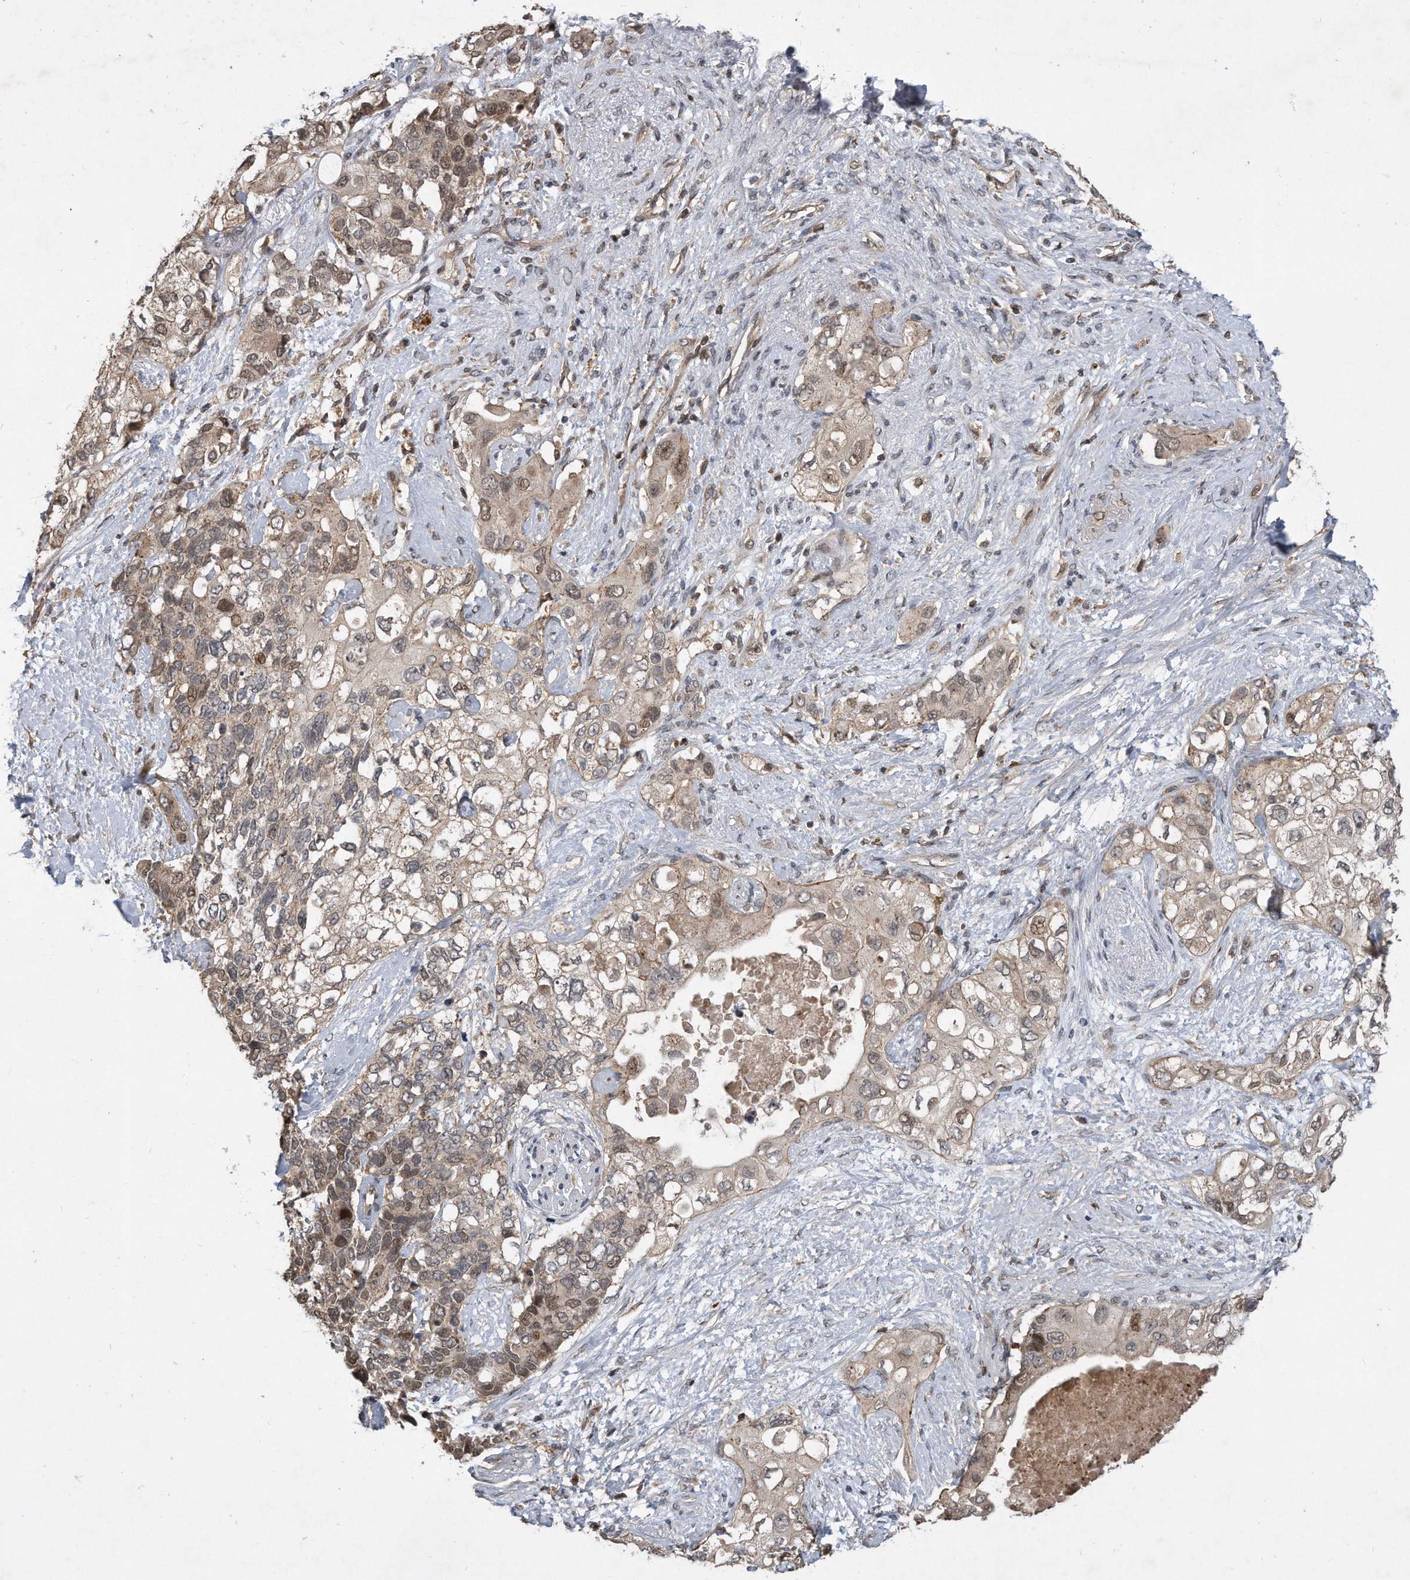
{"staining": {"intensity": "weak", "quantity": "25%-75%", "location": "cytoplasmic/membranous,nuclear"}, "tissue": "pancreatic cancer", "cell_type": "Tumor cells", "image_type": "cancer", "snomed": [{"axis": "morphology", "description": "Adenocarcinoma, NOS"}, {"axis": "topography", "description": "Pancreas"}], "caption": "Pancreatic cancer stained with a protein marker reveals weak staining in tumor cells.", "gene": "PGBD2", "patient": {"sex": "female", "age": 56}}